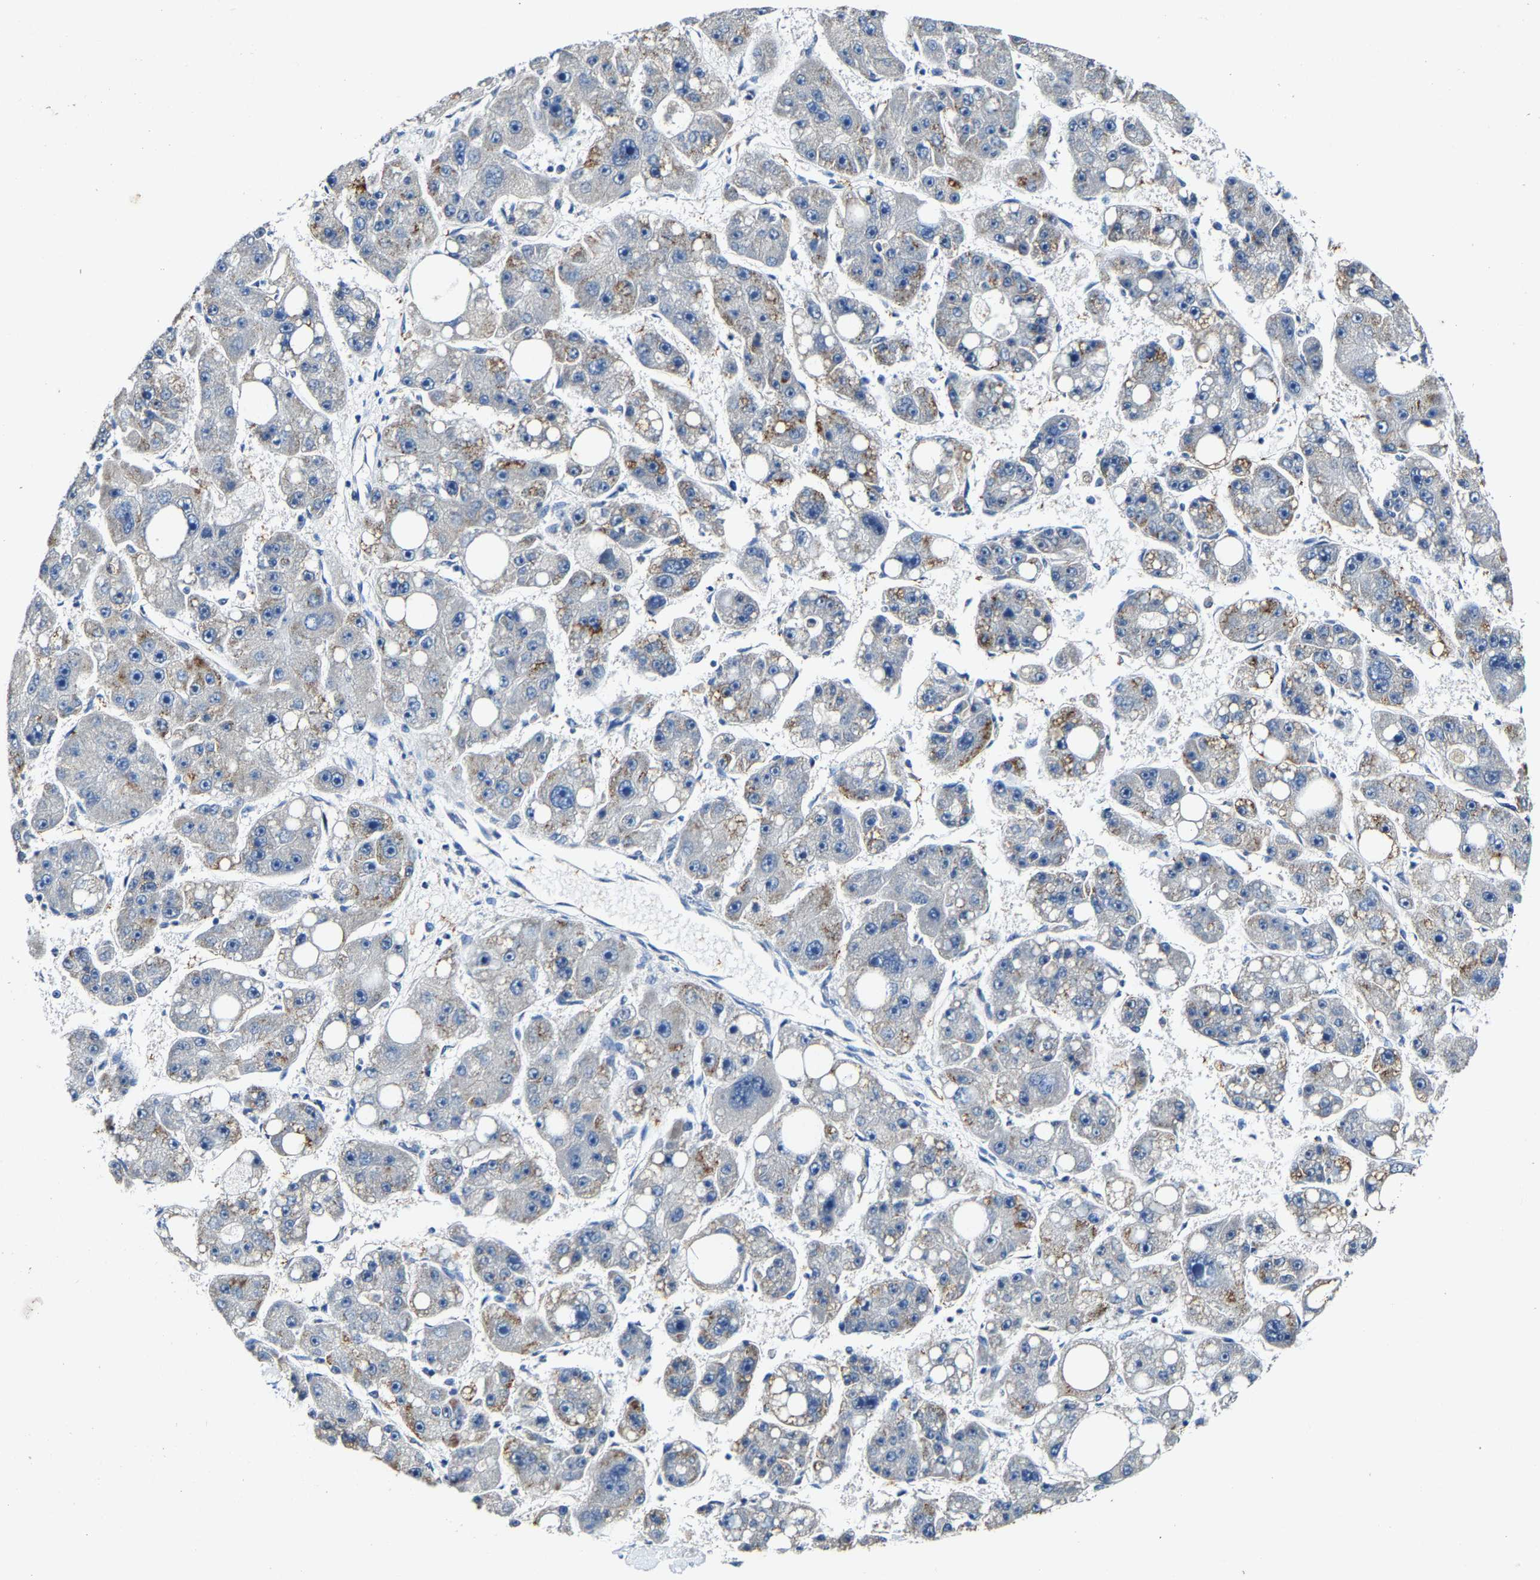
{"staining": {"intensity": "moderate", "quantity": "<25%", "location": "cytoplasmic/membranous"}, "tissue": "liver cancer", "cell_type": "Tumor cells", "image_type": "cancer", "snomed": [{"axis": "morphology", "description": "Carcinoma, Hepatocellular, NOS"}, {"axis": "topography", "description": "Liver"}], "caption": "Immunohistochemistry (IHC) of human liver hepatocellular carcinoma exhibits low levels of moderate cytoplasmic/membranous expression in approximately <25% of tumor cells.", "gene": "SLC25A25", "patient": {"sex": "female", "age": 61}}